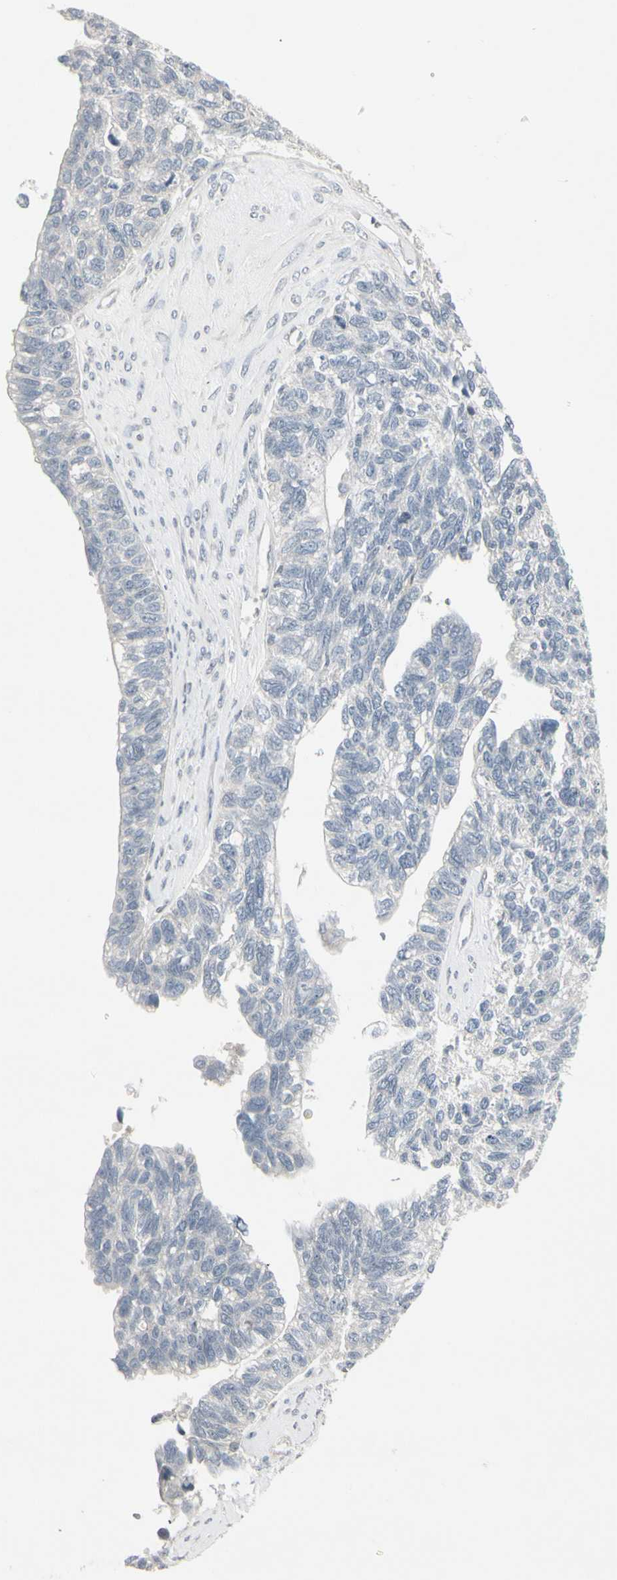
{"staining": {"intensity": "negative", "quantity": "none", "location": "none"}, "tissue": "ovarian cancer", "cell_type": "Tumor cells", "image_type": "cancer", "snomed": [{"axis": "morphology", "description": "Cystadenocarcinoma, serous, NOS"}, {"axis": "topography", "description": "Ovary"}], "caption": "High power microscopy image of an IHC micrograph of serous cystadenocarcinoma (ovarian), revealing no significant expression in tumor cells.", "gene": "DMPK", "patient": {"sex": "female", "age": 79}}